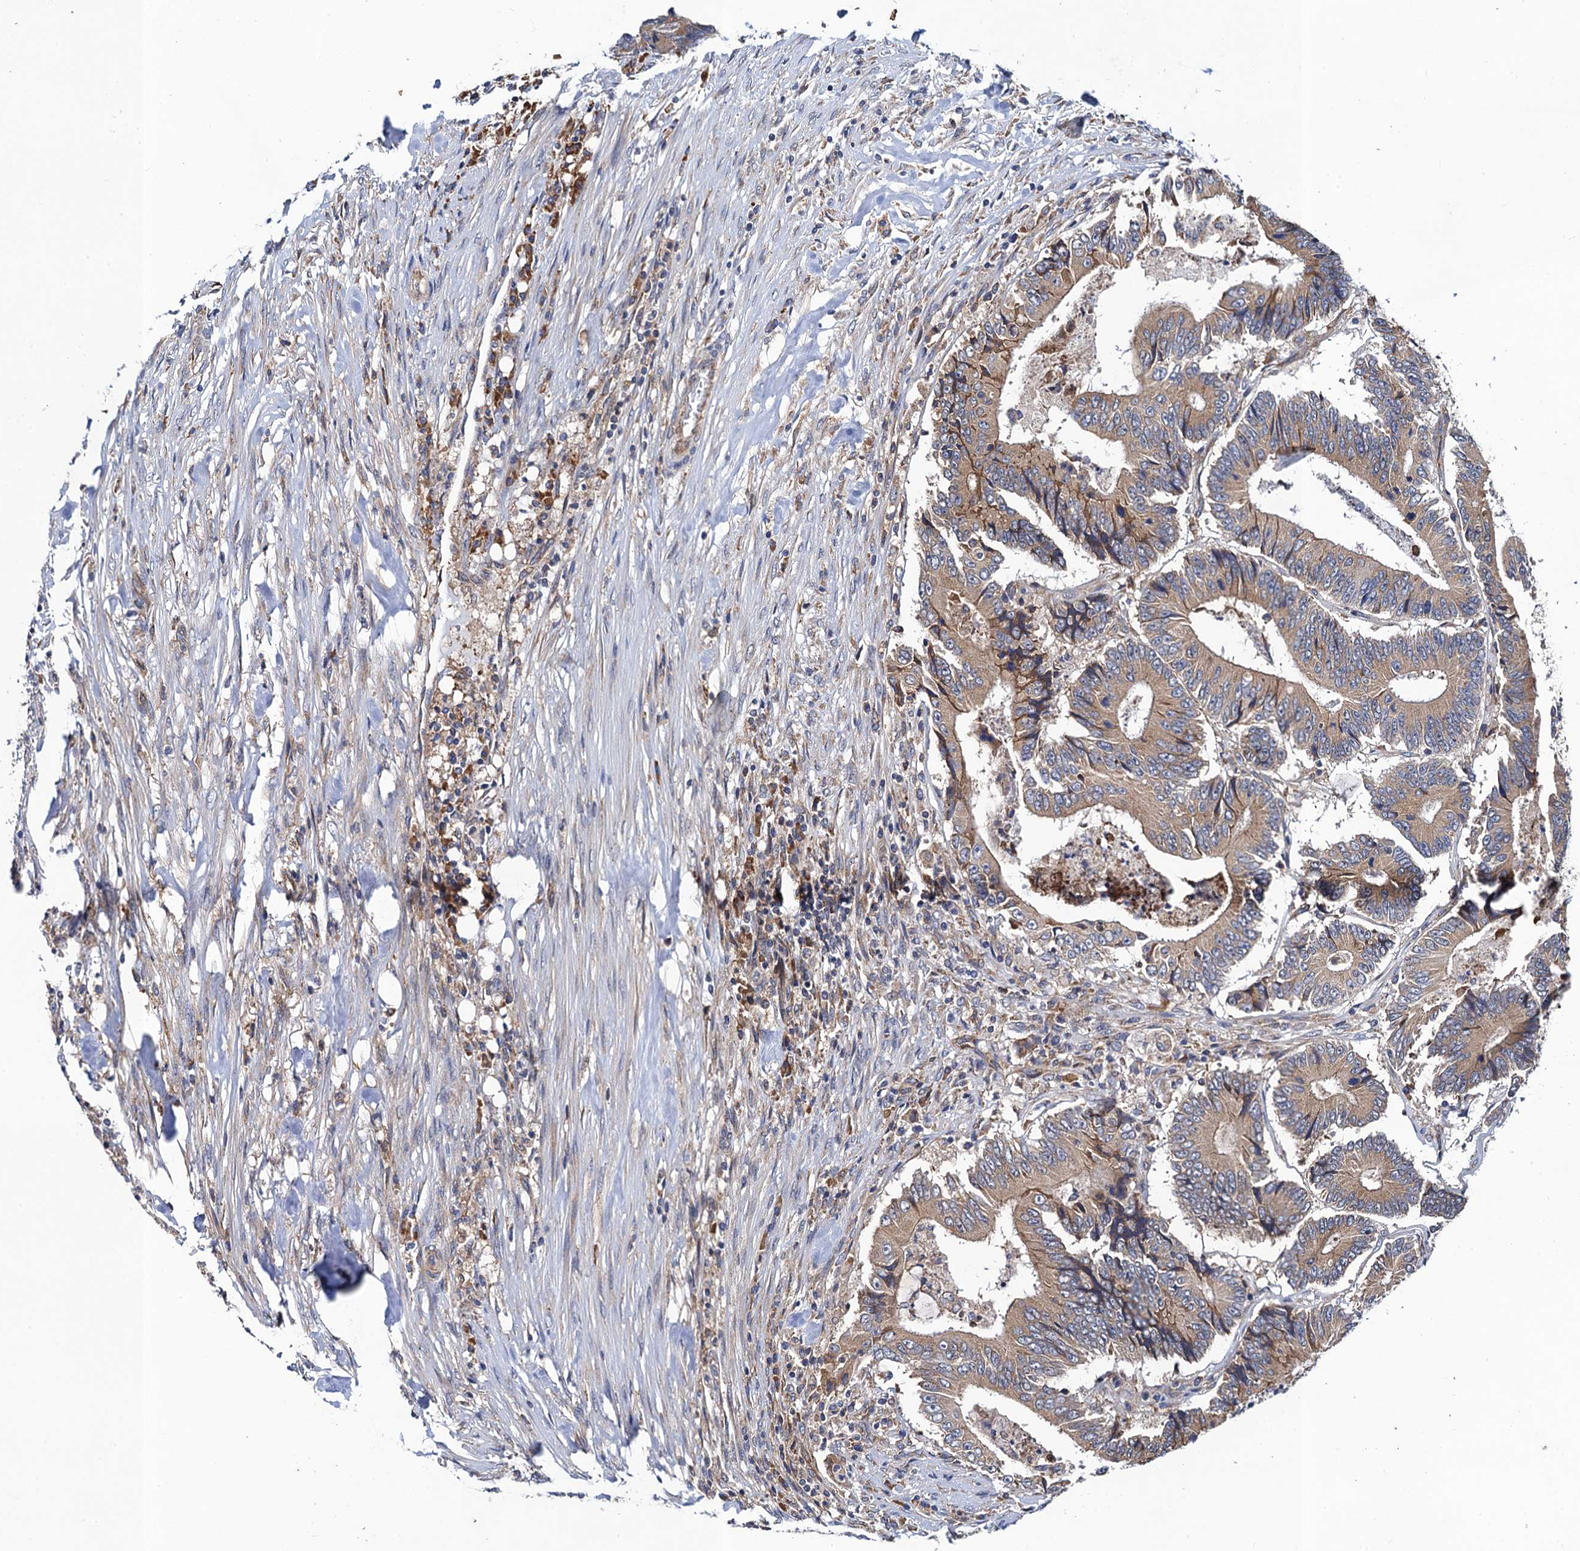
{"staining": {"intensity": "moderate", "quantity": ">75%", "location": "cytoplasmic/membranous"}, "tissue": "colorectal cancer", "cell_type": "Tumor cells", "image_type": "cancer", "snomed": [{"axis": "morphology", "description": "Adenocarcinoma, NOS"}, {"axis": "topography", "description": "Colon"}], "caption": "Tumor cells reveal medium levels of moderate cytoplasmic/membranous staining in approximately >75% of cells in colorectal cancer (adenocarcinoma).", "gene": "PGLS", "patient": {"sex": "male", "age": 83}}